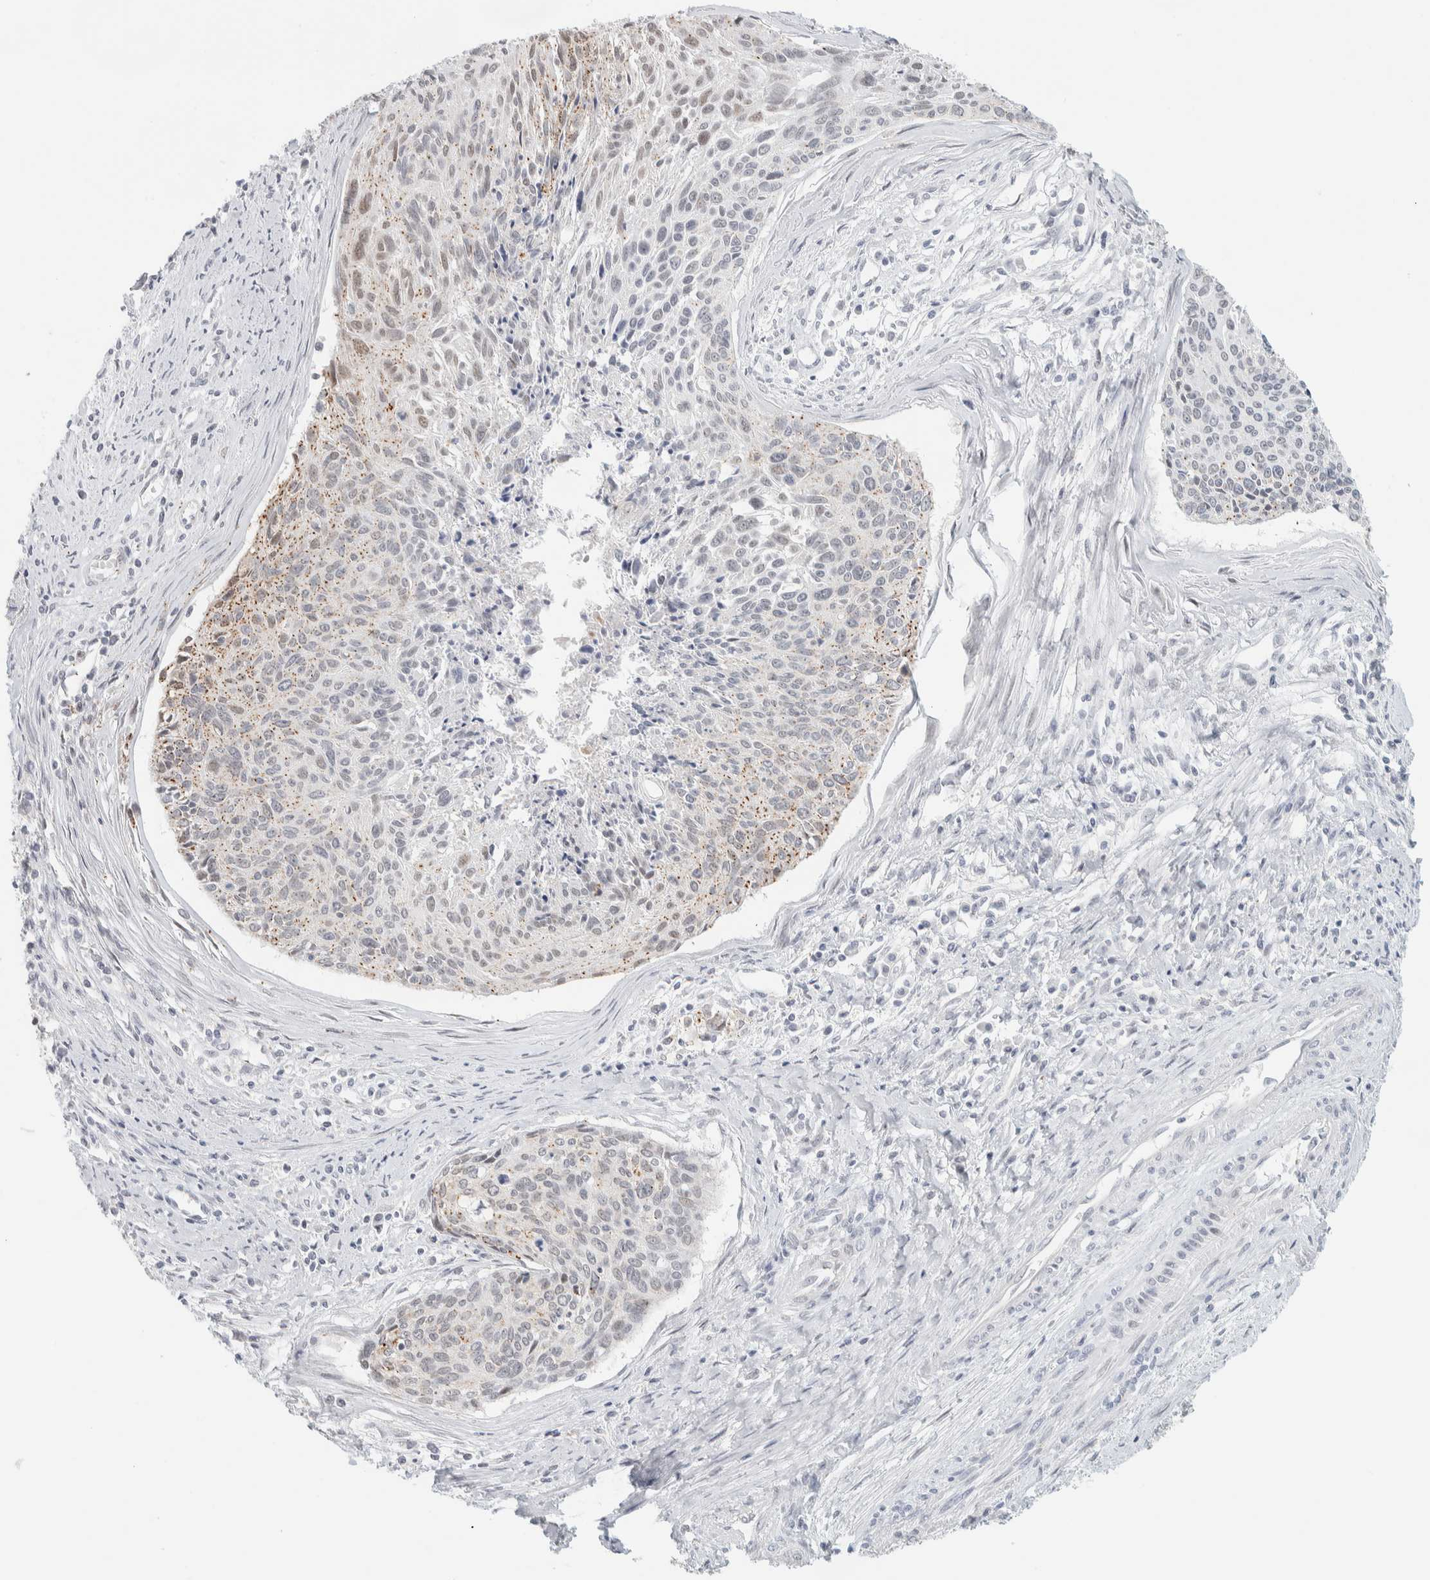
{"staining": {"intensity": "weak", "quantity": ">75%", "location": "cytoplasmic/membranous"}, "tissue": "cervical cancer", "cell_type": "Tumor cells", "image_type": "cancer", "snomed": [{"axis": "morphology", "description": "Squamous cell carcinoma, NOS"}, {"axis": "topography", "description": "Cervix"}], "caption": "Tumor cells exhibit low levels of weak cytoplasmic/membranous expression in about >75% of cells in human squamous cell carcinoma (cervical). The protein of interest is shown in brown color, while the nuclei are stained blue.", "gene": "CDH17", "patient": {"sex": "female", "age": 55}}